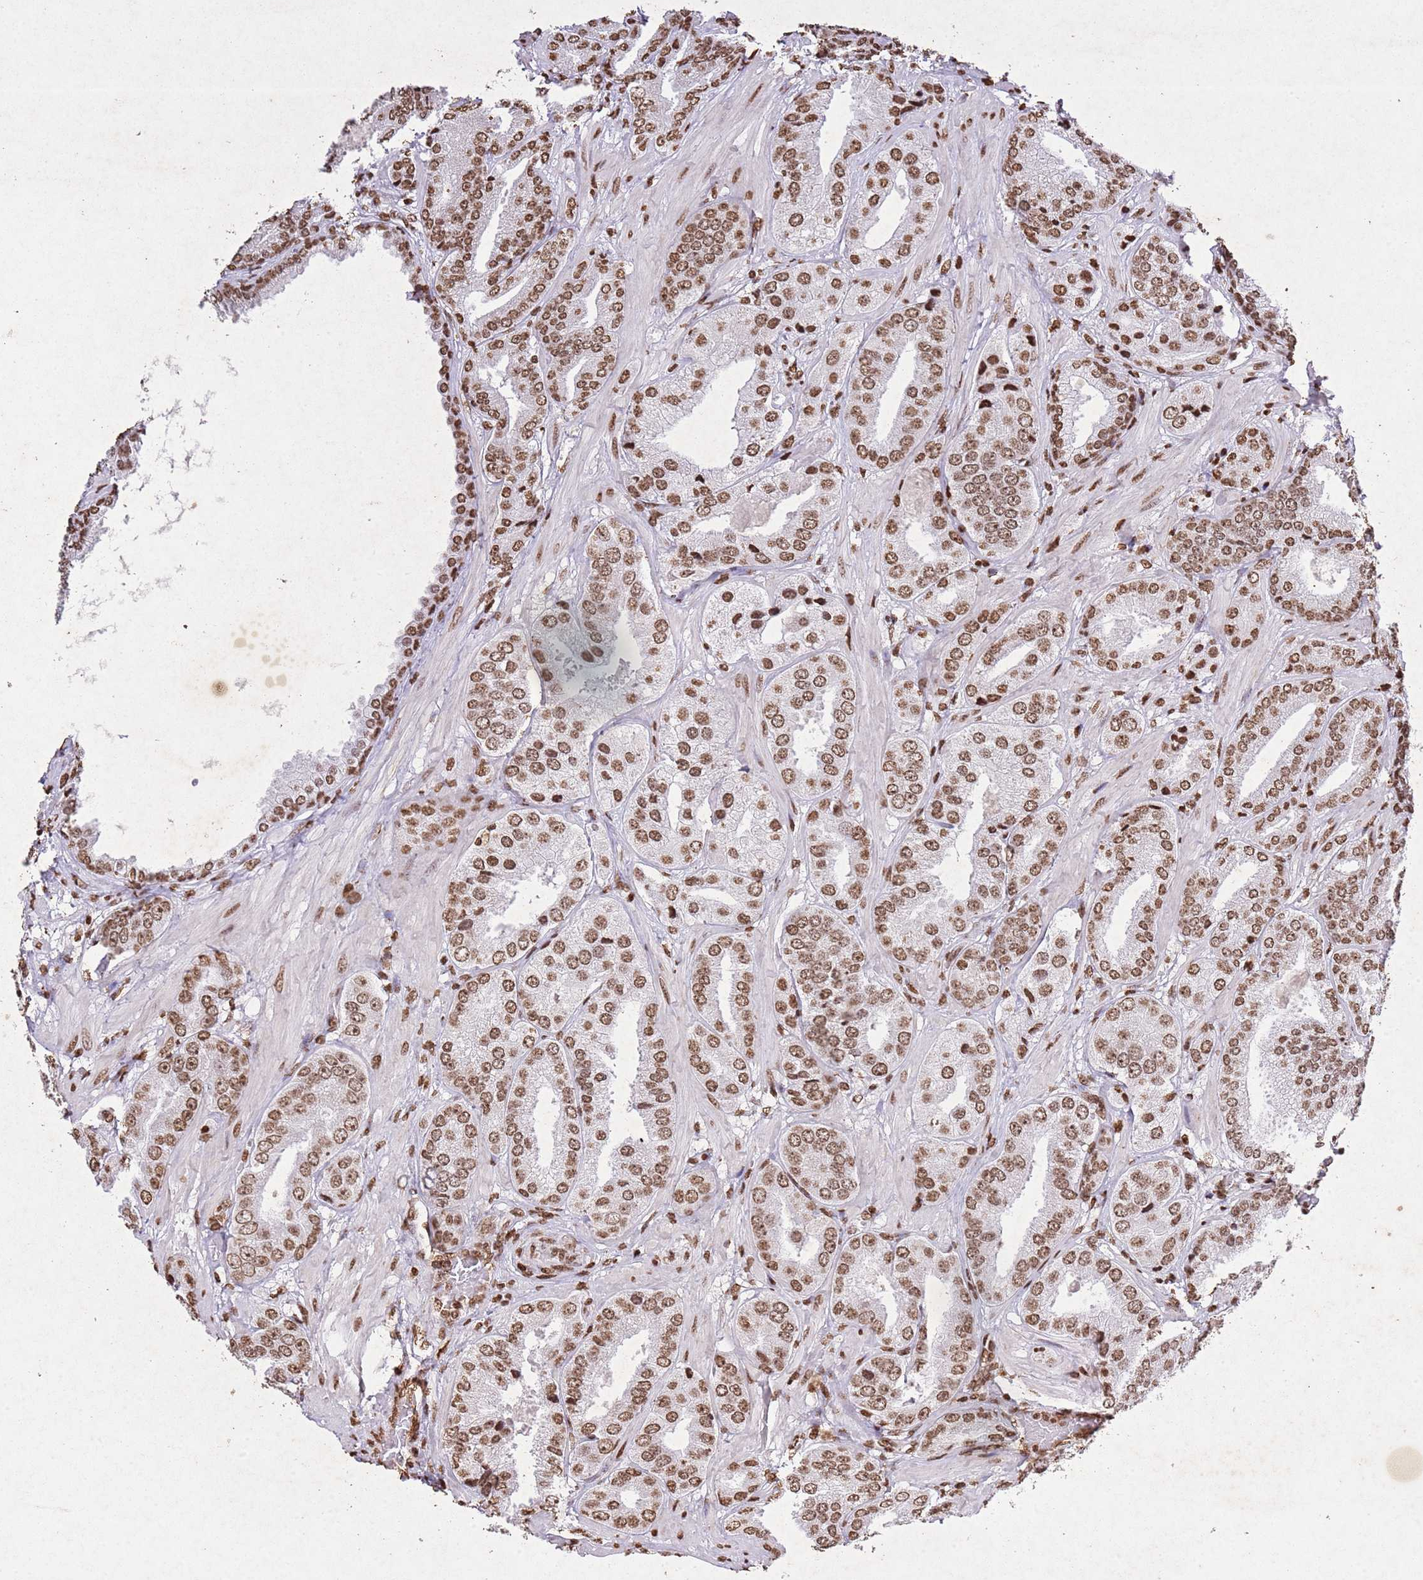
{"staining": {"intensity": "moderate", "quantity": ">75%", "location": "nuclear"}, "tissue": "prostate cancer", "cell_type": "Tumor cells", "image_type": "cancer", "snomed": [{"axis": "morphology", "description": "Adenocarcinoma, High grade"}, {"axis": "topography", "description": "Prostate"}], "caption": "Immunohistochemistry (DAB) staining of human prostate high-grade adenocarcinoma shows moderate nuclear protein expression in about >75% of tumor cells. The staining is performed using DAB (3,3'-diaminobenzidine) brown chromogen to label protein expression. The nuclei are counter-stained blue using hematoxylin.", "gene": "BMAL1", "patient": {"sex": "male", "age": 63}}